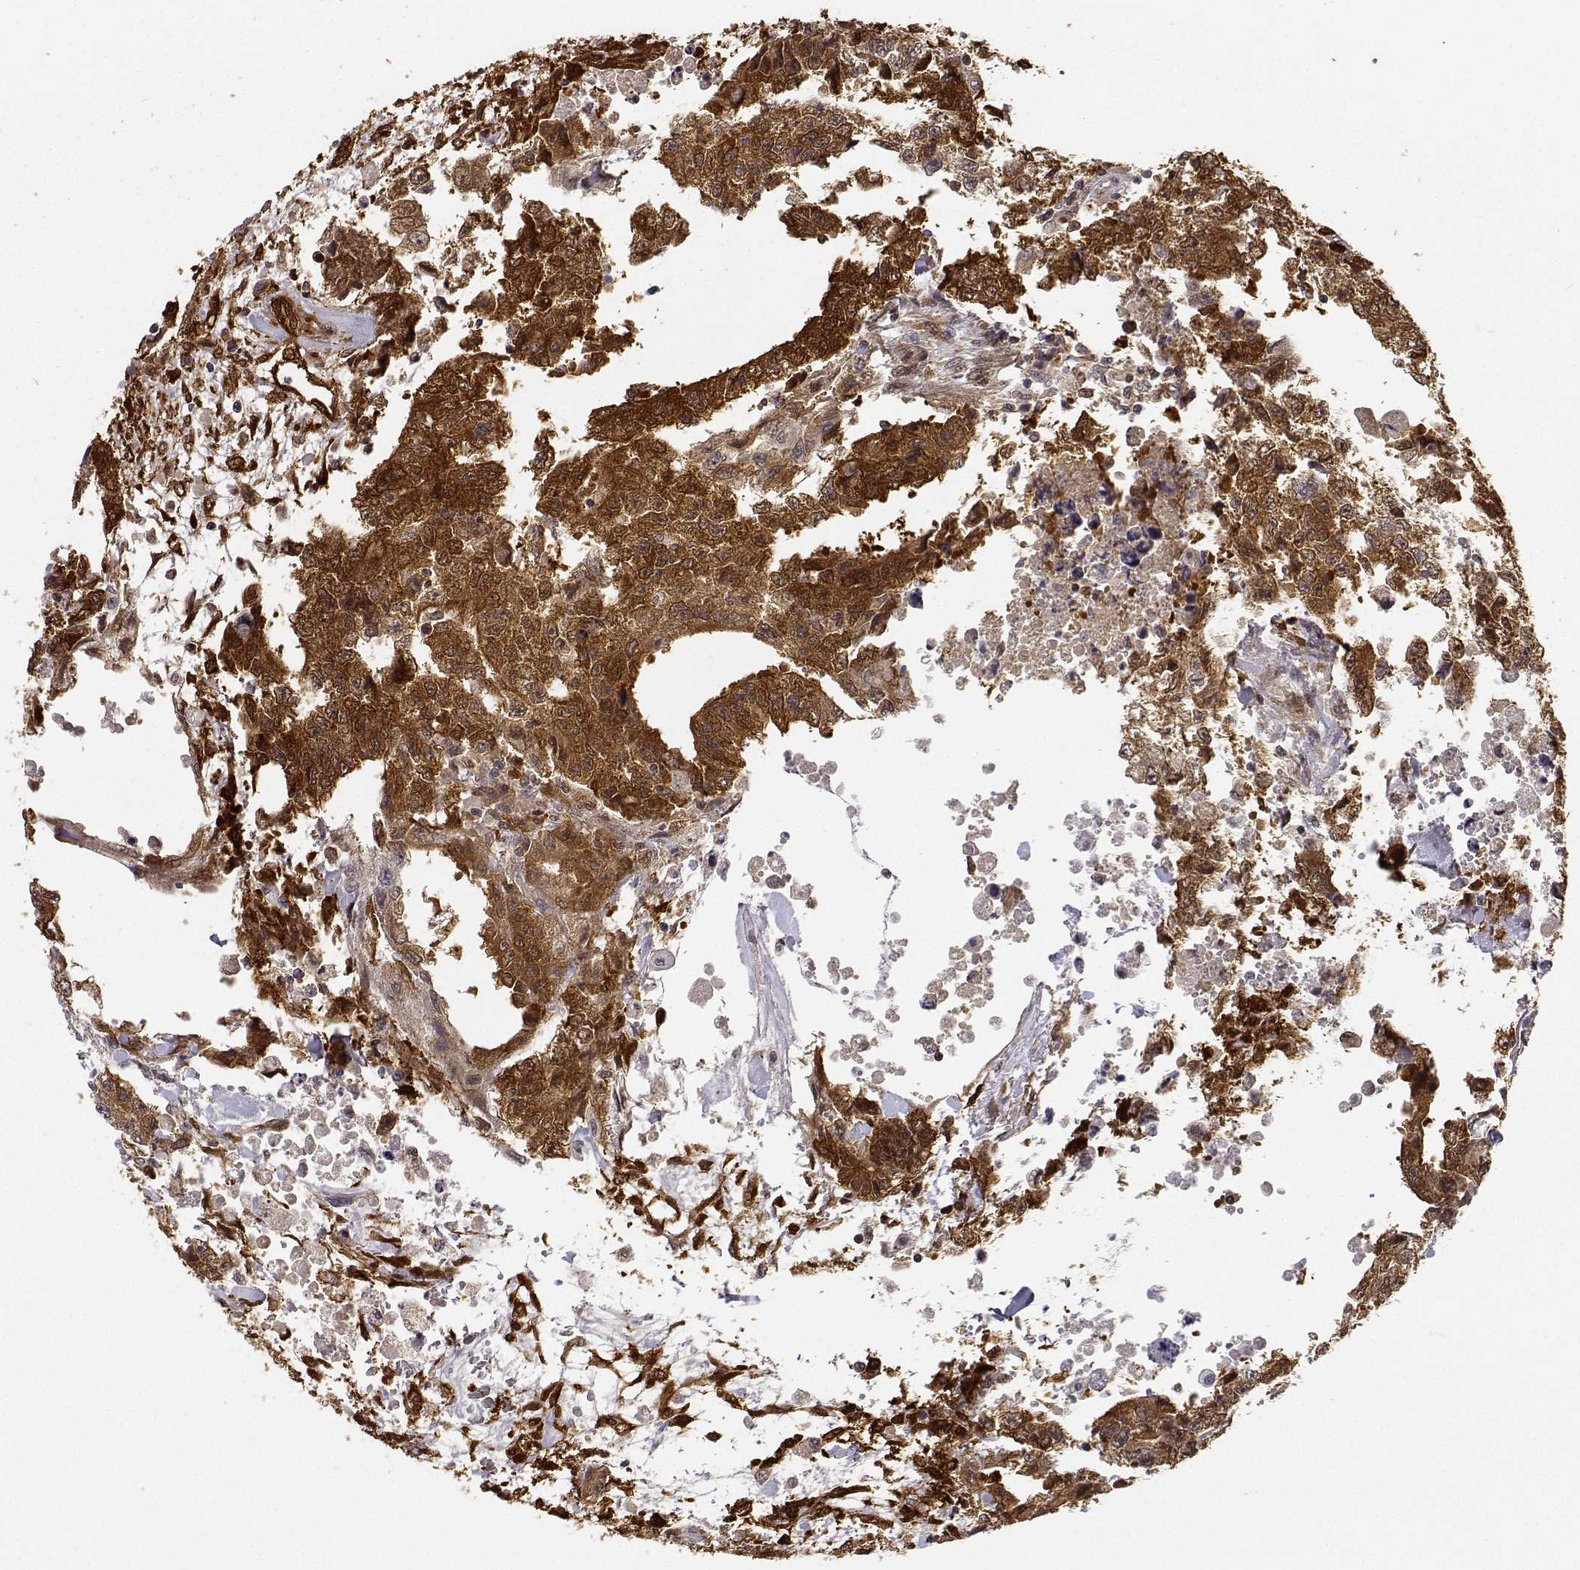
{"staining": {"intensity": "strong", "quantity": ">75%", "location": "cytoplasmic/membranous"}, "tissue": "testis cancer", "cell_type": "Tumor cells", "image_type": "cancer", "snomed": [{"axis": "morphology", "description": "Carcinoma, Embryonal, NOS"}, {"axis": "topography", "description": "Testis"}], "caption": "This micrograph demonstrates immunohistochemistry staining of embryonal carcinoma (testis), with high strong cytoplasmic/membranous expression in about >75% of tumor cells.", "gene": "PHGDH", "patient": {"sex": "male", "age": 24}}